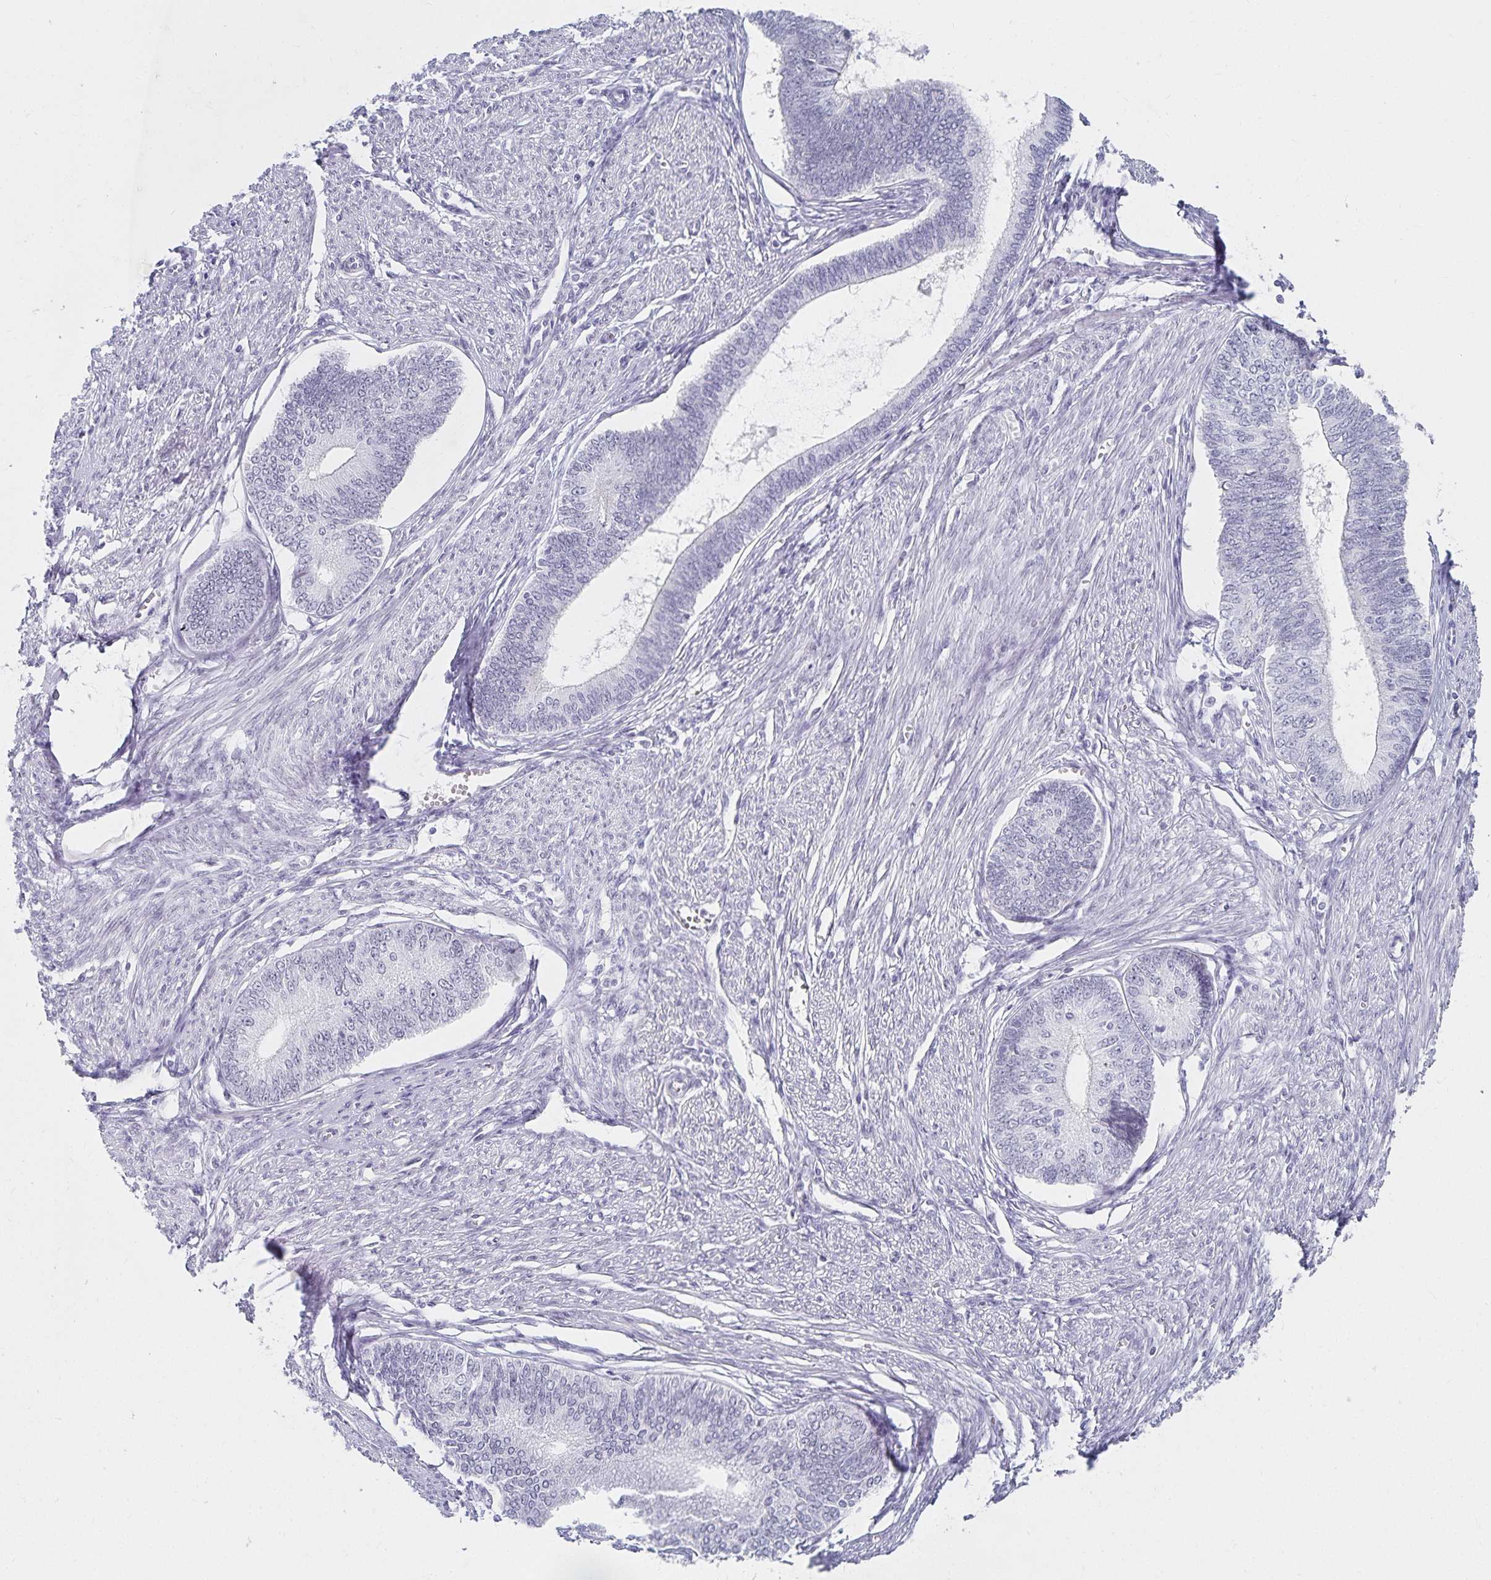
{"staining": {"intensity": "negative", "quantity": "none", "location": "none"}, "tissue": "endometrial cancer", "cell_type": "Tumor cells", "image_type": "cancer", "snomed": [{"axis": "morphology", "description": "Adenocarcinoma, NOS"}, {"axis": "topography", "description": "Endometrium"}], "caption": "DAB (3,3'-diaminobenzidine) immunohistochemical staining of adenocarcinoma (endometrial) demonstrates no significant positivity in tumor cells.", "gene": "C20orf85", "patient": {"sex": "female", "age": 68}}